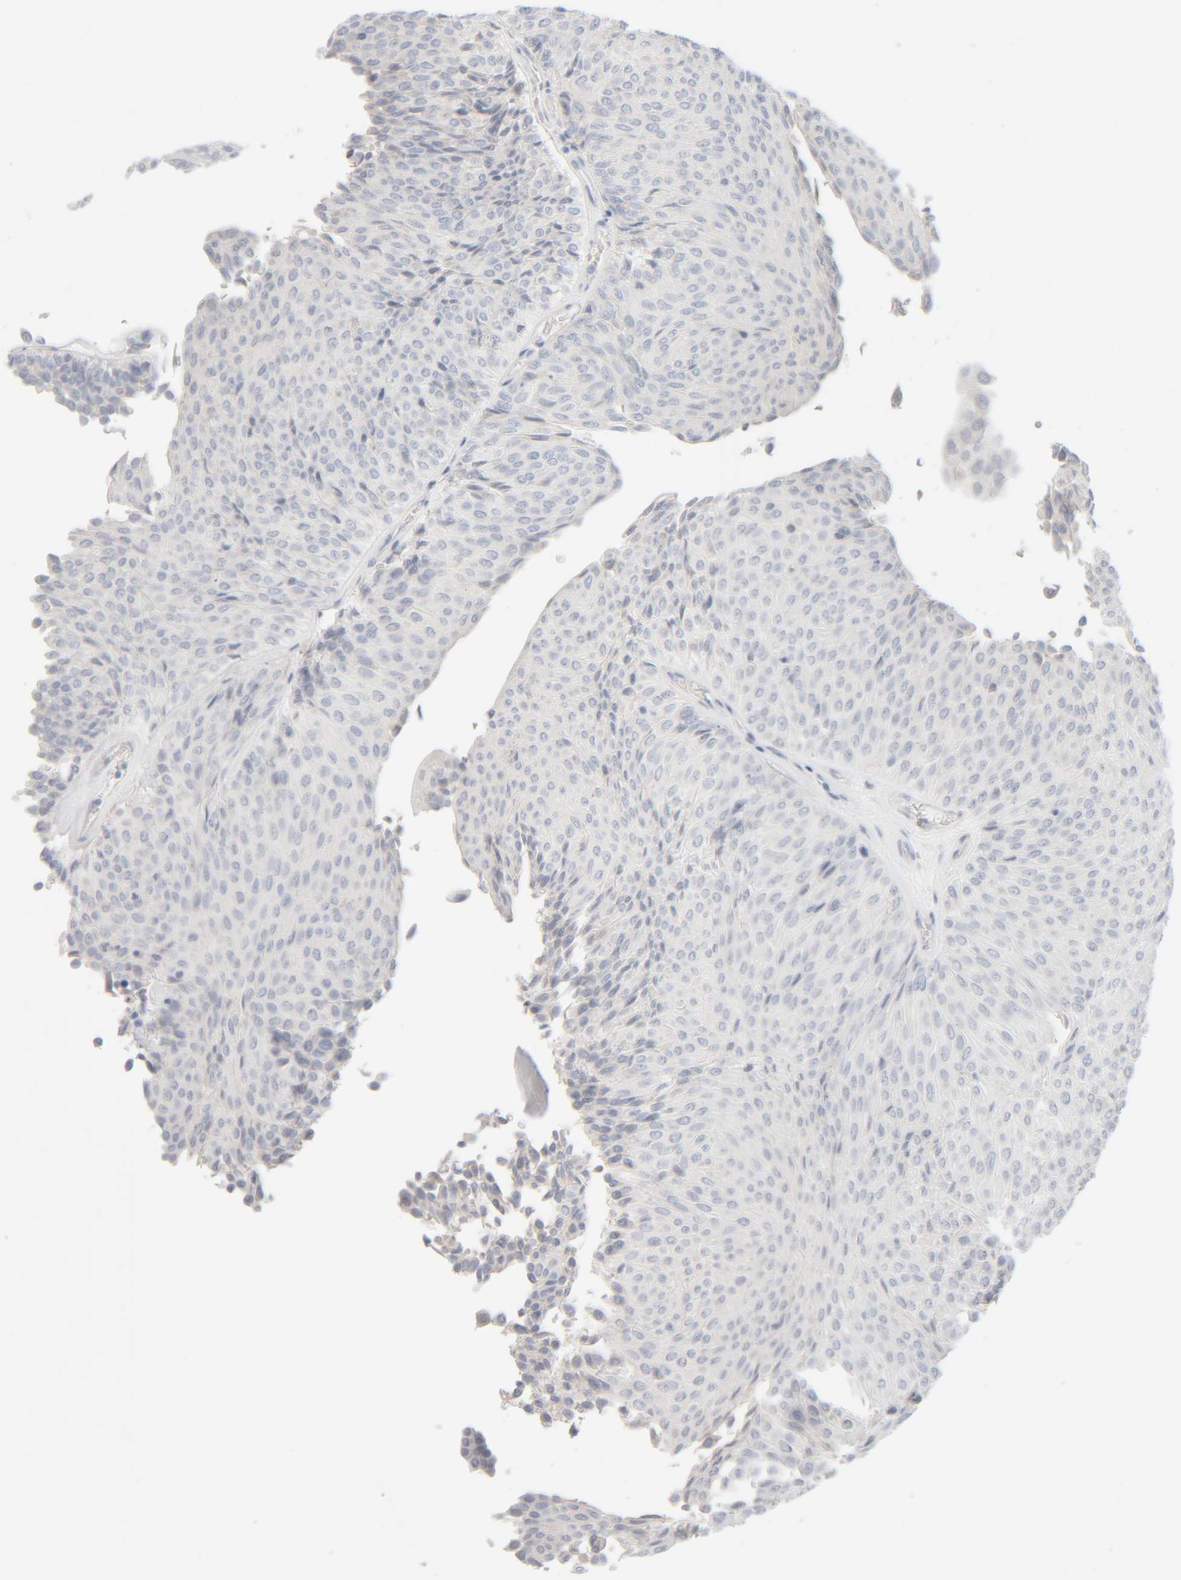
{"staining": {"intensity": "negative", "quantity": "none", "location": "none"}, "tissue": "urothelial cancer", "cell_type": "Tumor cells", "image_type": "cancer", "snomed": [{"axis": "morphology", "description": "Urothelial carcinoma, Low grade"}, {"axis": "topography", "description": "Urinary bladder"}], "caption": "Tumor cells show no significant protein expression in urothelial cancer.", "gene": "RIDA", "patient": {"sex": "male", "age": 78}}